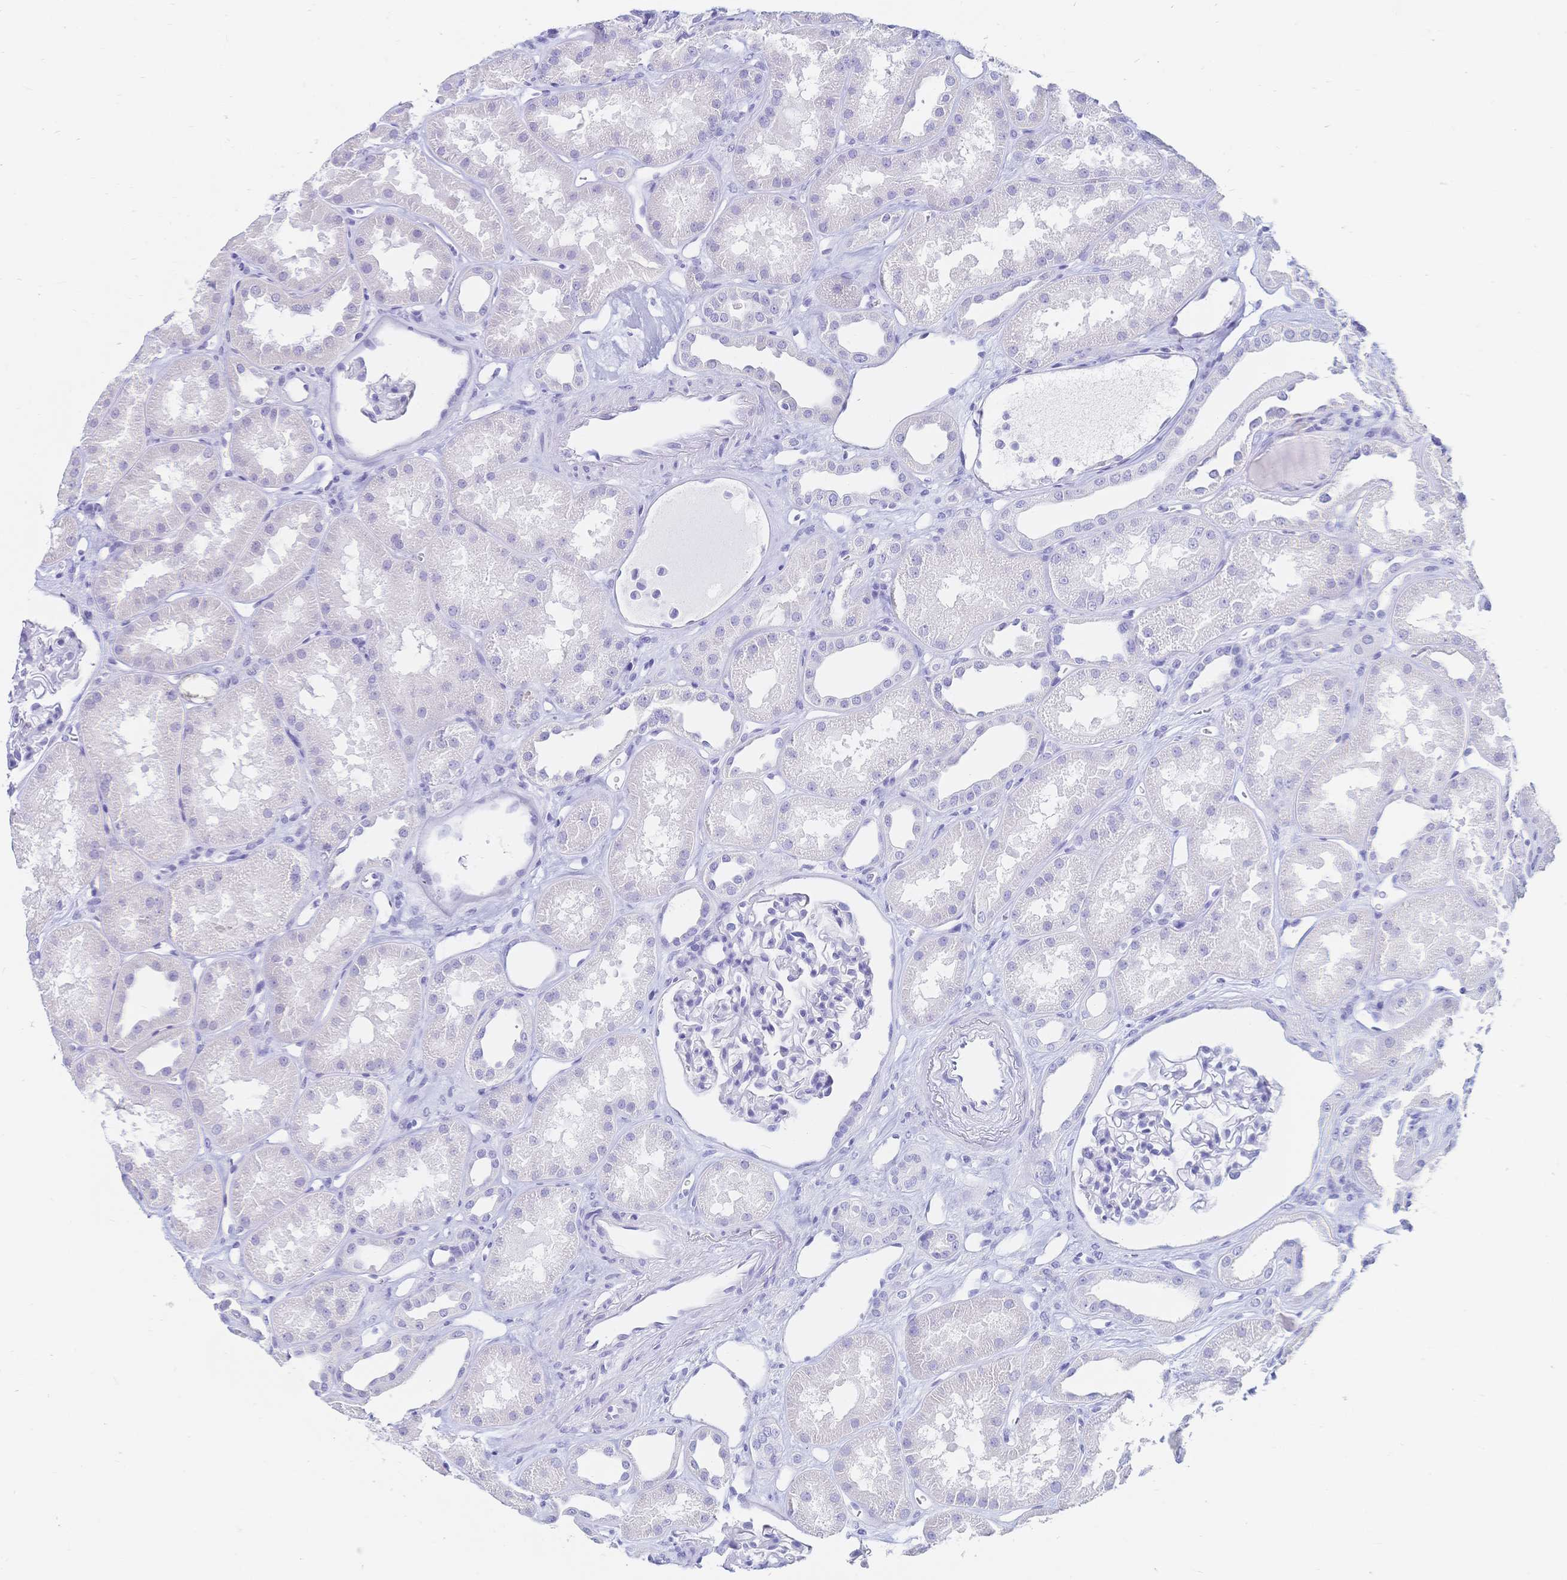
{"staining": {"intensity": "negative", "quantity": "none", "location": "none"}, "tissue": "kidney", "cell_type": "Cells in glomeruli", "image_type": "normal", "snomed": [{"axis": "morphology", "description": "Normal tissue, NOS"}, {"axis": "topography", "description": "Kidney"}], "caption": "A high-resolution image shows immunohistochemistry (IHC) staining of normal kidney, which demonstrates no significant positivity in cells in glomeruli.", "gene": "MEP1B", "patient": {"sex": "male", "age": 61}}